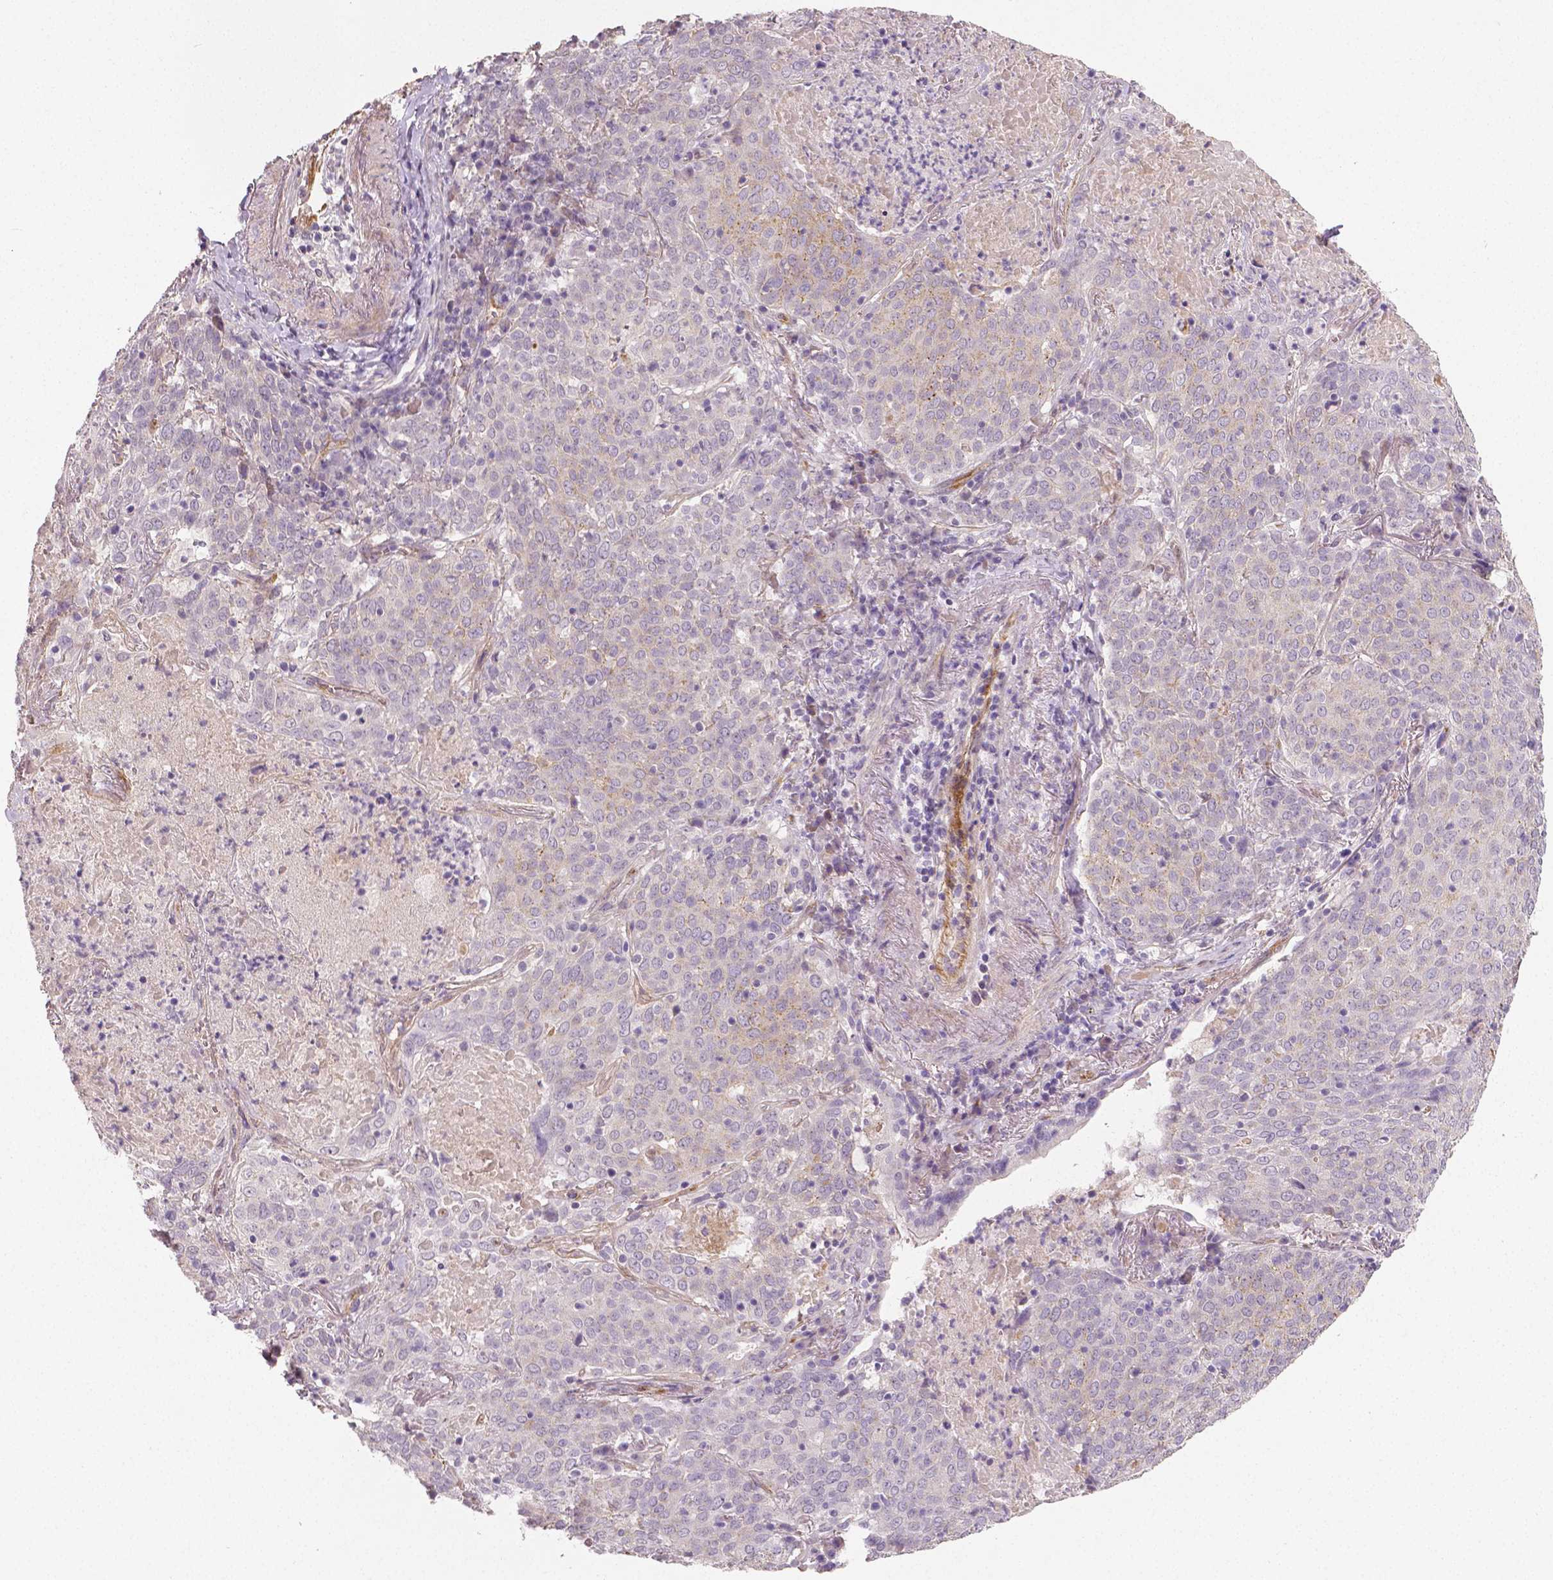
{"staining": {"intensity": "negative", "quantity": "none", "location": "none"}, "tissue": "lung cancer", "cell_type": "Tumor cells", "image_type": "cancer", "snomed": [{"axis": "morphology", "description": "Squamous cell carcinoma, NOS"}, {"axis": "topography", "description": "Lung"}], "caption": "Squamous cell carcinoma (lung) was stained to show a protein in brown. There is no significant staining in tumor cells.", "gene": "FLT1", "patient": {"sex": "male", "age": 82}}